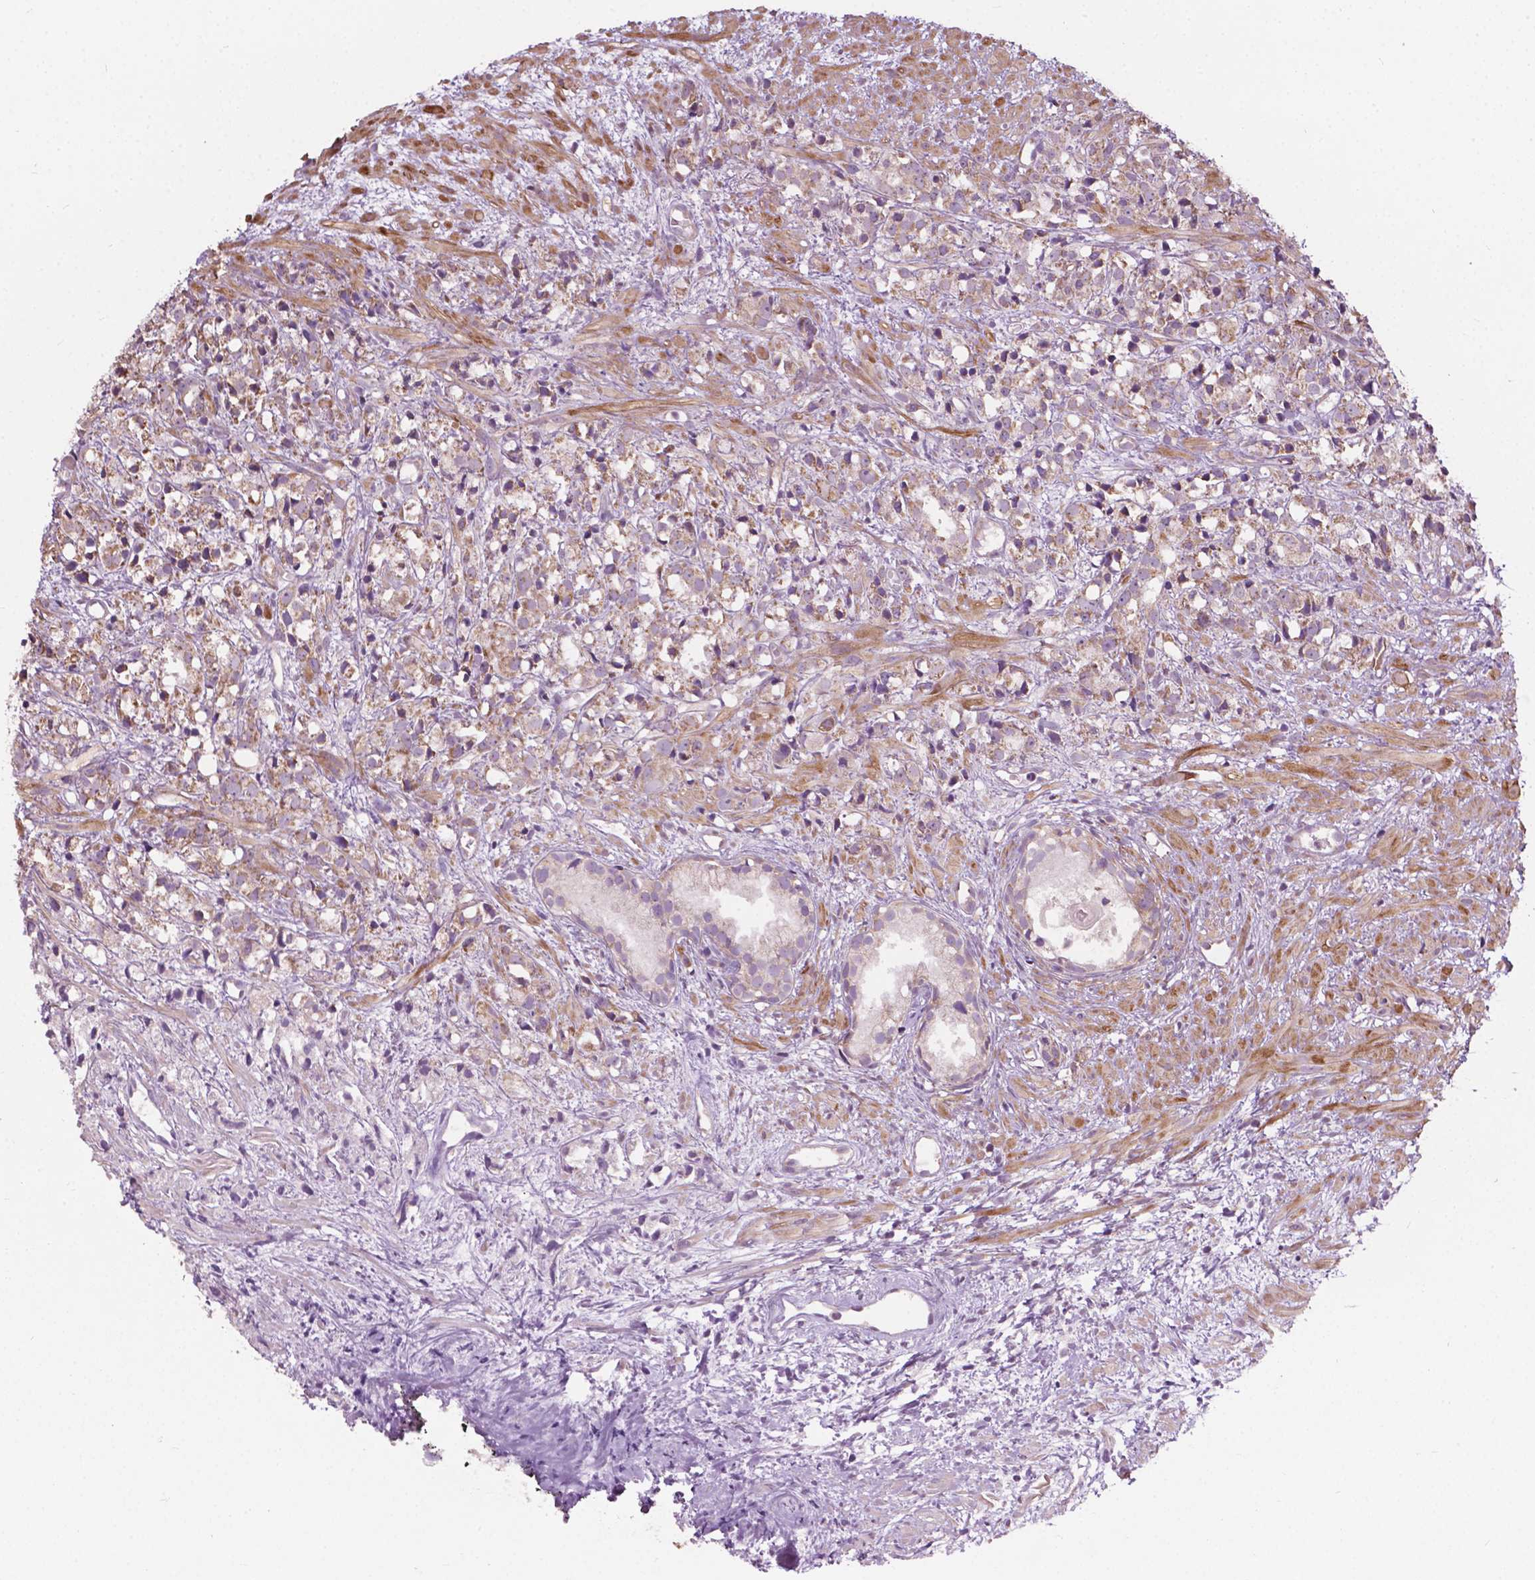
{"staining": {"intensity": "weak", "quantity": ">75%", "location": "cytoplasmic/membranous"}, "tissue": "prostate cancer", "cell_type": "Tumor cells", "image_type": "cancer", "snomed": [{"axis": "morphology", "description": "Adenocarcinoma, High grade"}, {"axis": "topography", "description": "Prostate"}], "caption": "Protein staining of adenocarcinoma (high-grade) (prostate) tissue displays weak cytoplasmic/membranous staining in approximately >75% of tumor cells.", "gene": "NDUFA10", "patient": {"sex": "male", "age": 79}}